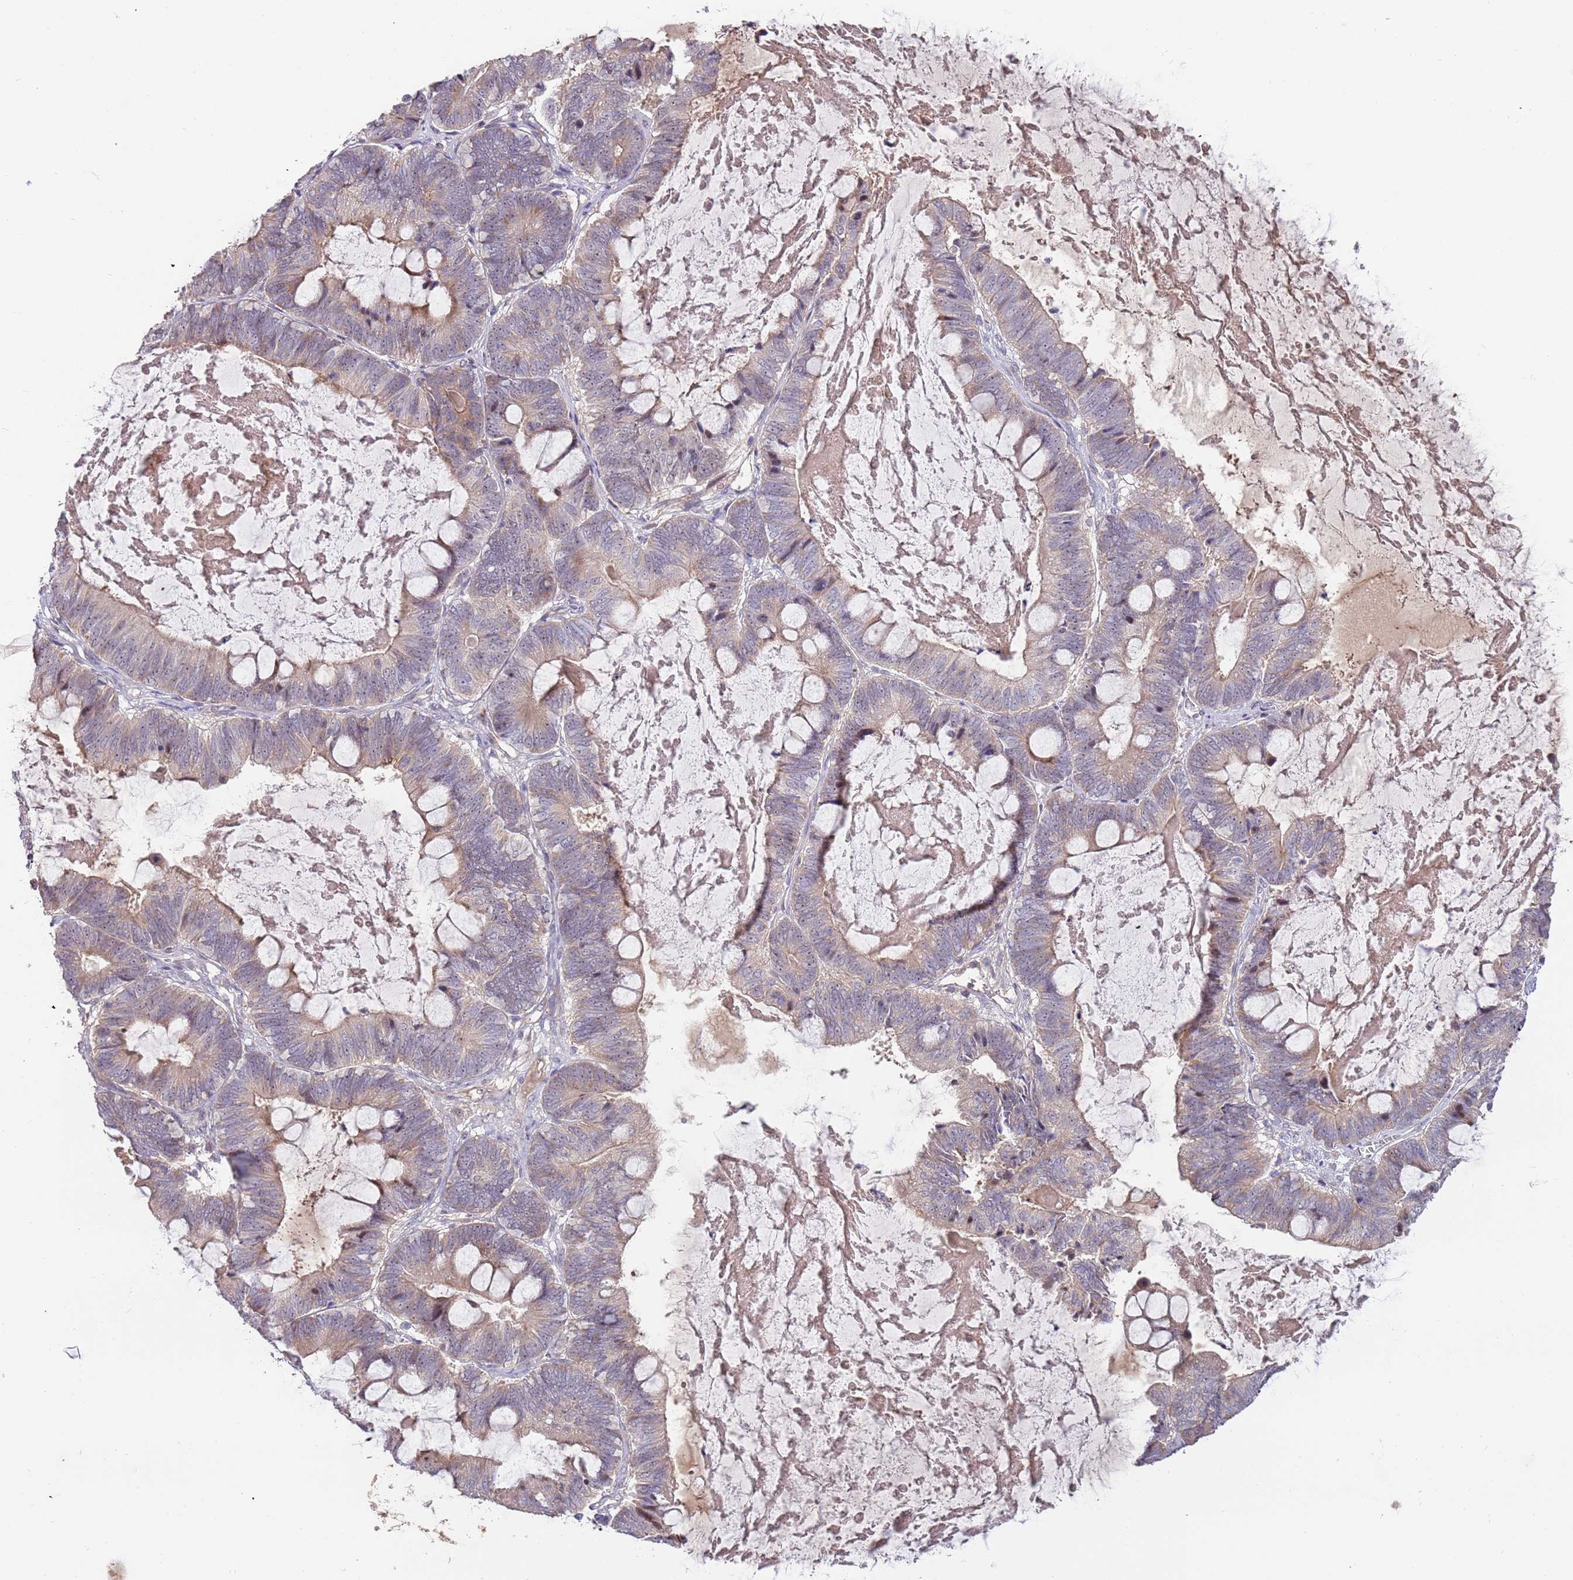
{"staining": {"intensity": "weak", "quantity": "25%-75%", "location": "cytoplasmic/membranous,nuclear"}, "tissue": "ovarian cancer", "cell_type": "Tumor cells", "image_type": "cancer", "snomed": [{"axis": "morphology", "description": "Cystadenocarcinoma, mucinous, NOS"}, {"axis": "topography", "description": "Ovary"}], "caption": "Immunohistochemical staining of mucinous cystadenocarcinoma (ovarian) displays low levels of weak cytoplasmic/membranous and nuclear staining in approximately 25%-75% of tumor cells.", "gene": "TRAPPC6B", "patient": {"sex": "female", "age": 61}}